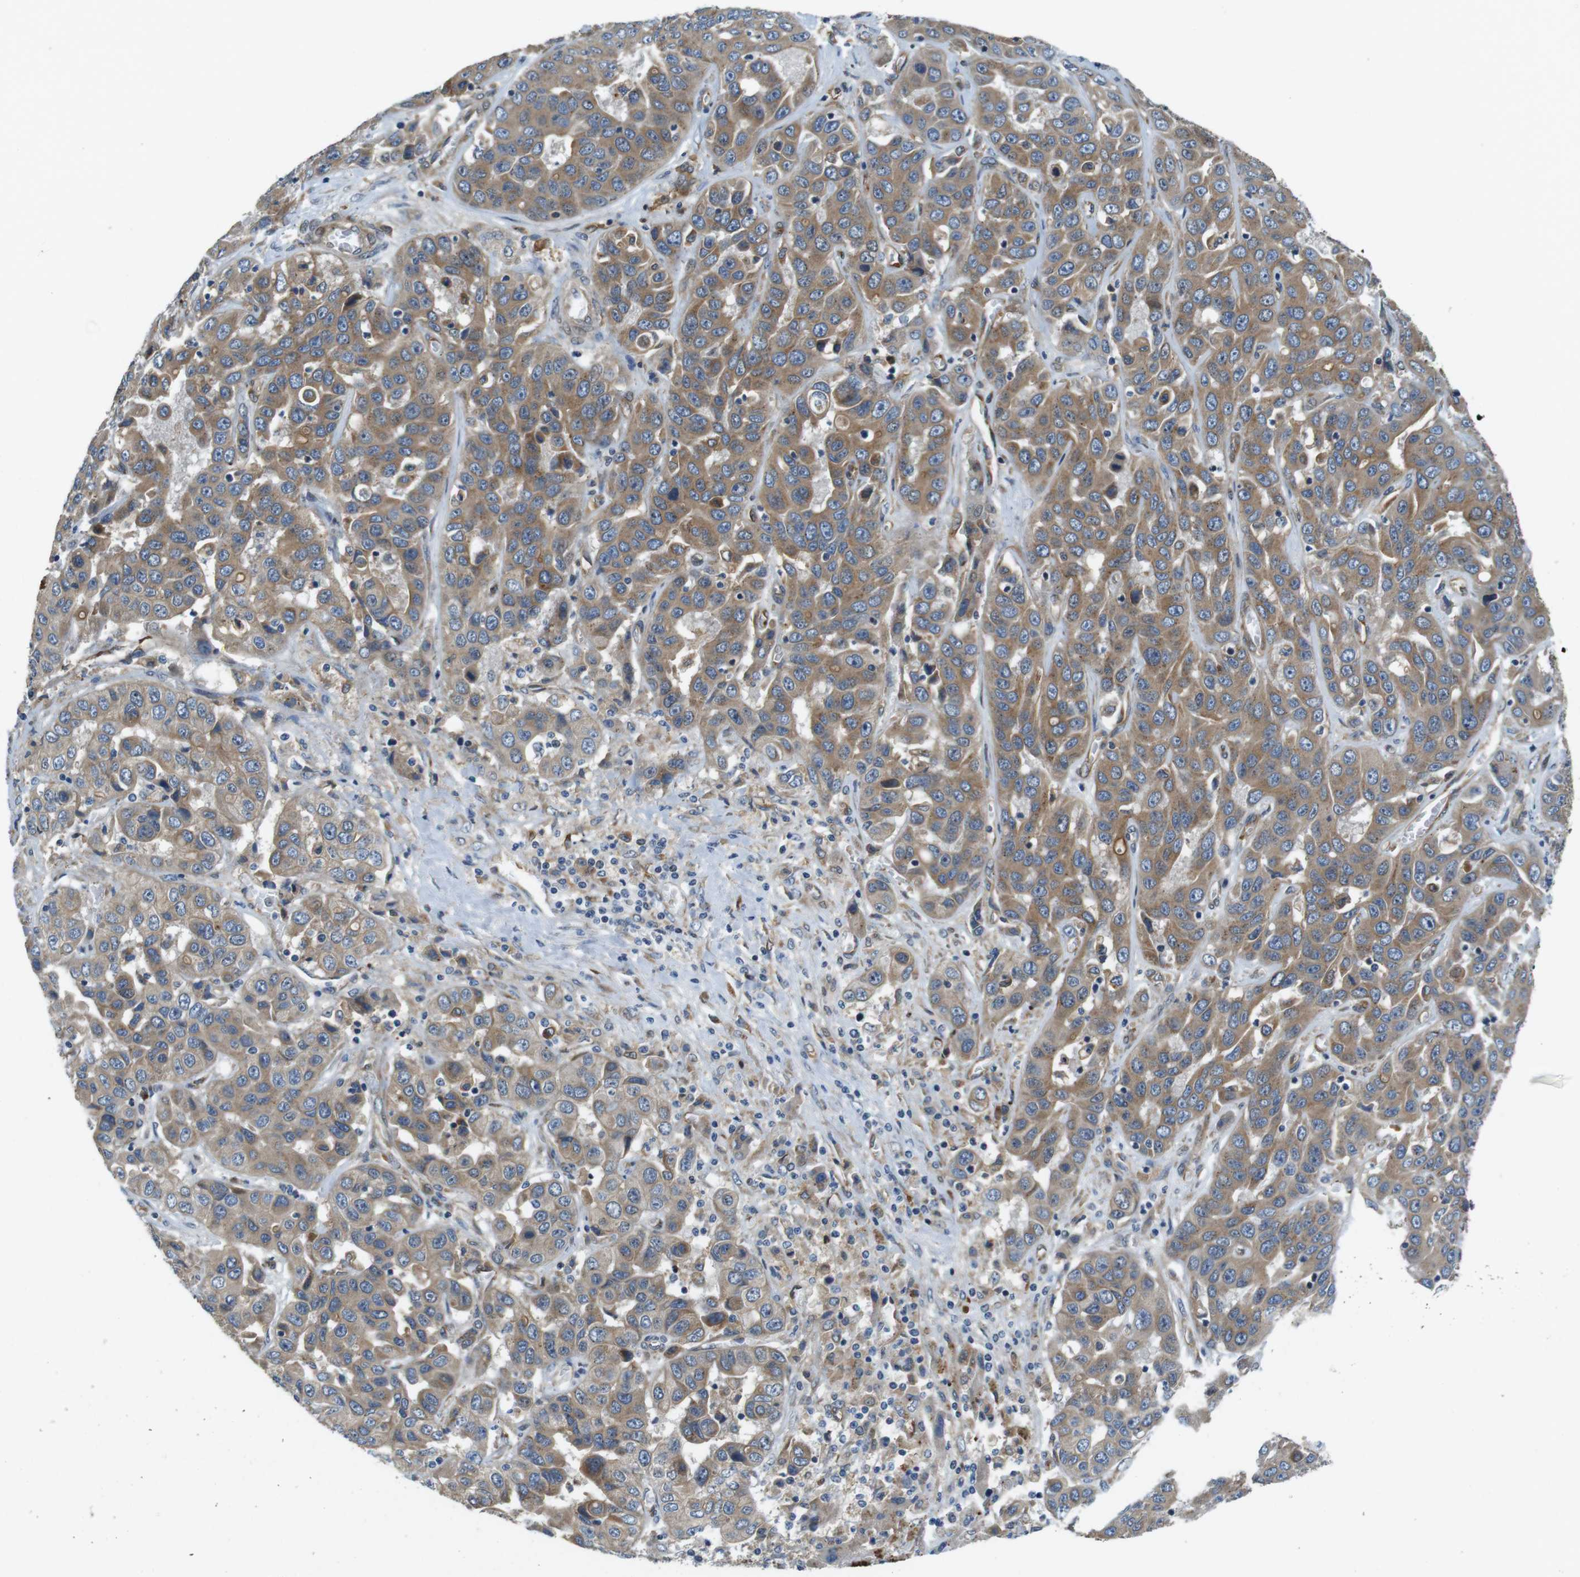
{"staining": {"intensity": "moderate", "quantity": ">75%", "location": "cytoplasmic/membranous"}, "tissue": "liver cancer", "cell_type": "Tumor cells", "image_type": "cancer", "snomed": [{"axis": "morphology", "description": "Cholangiocarcinoma"}, {"axis": "topography", "description": "Liver"}], "caption": "Human liver cancer stained with a brown dye shows moderate cytoplasmic/membranous positive staining in approximately >75% of tumor cells.", "gene": "PALD1", "patient": {"sex": "female", "age": 52}}